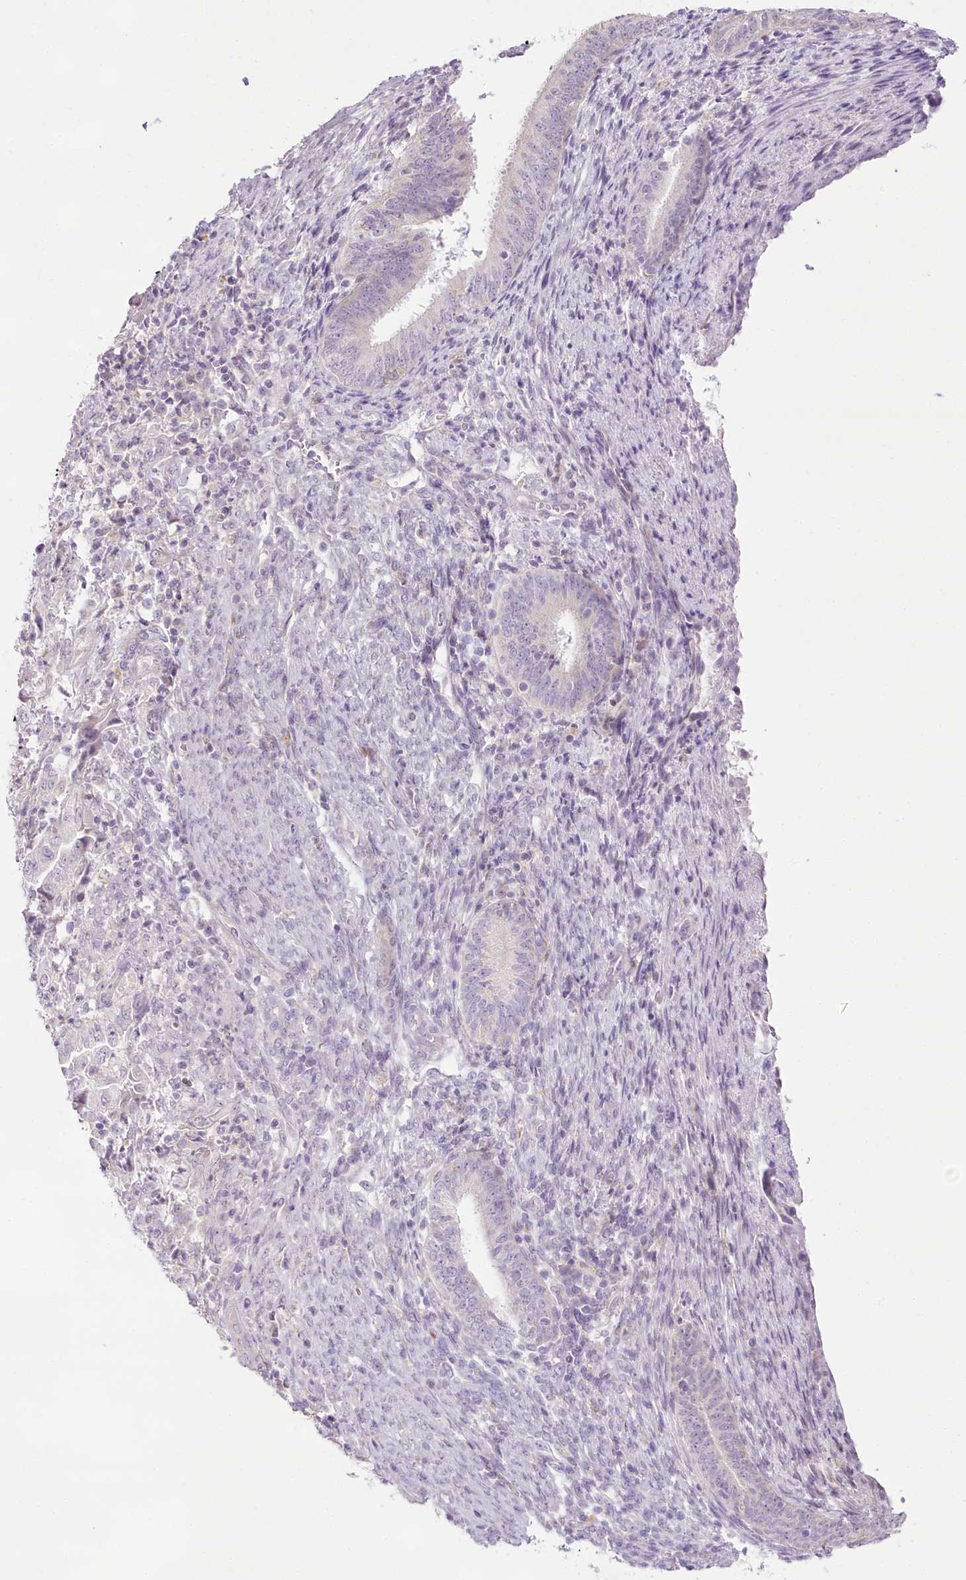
{"staining": {"intensity": "negative", "quantity": "none", "location": "none"}, "tissue": "endometrial cancer", "cell_type": "Tumor cells", "image_type": "cancer", "snomed": [{"axis": "morphology", "description": "Adenocarcinoma, NOS"}, {"axis": "topography", "description": "Endometrium"}], "caption": "Photomicrograph shows no significant protein expression in tumor cells of adenocarcinoma (endometrial). Nuclei are stained in blue.", "gene": "CCDC30", "patient": {"sex": "female", "age": 51}}